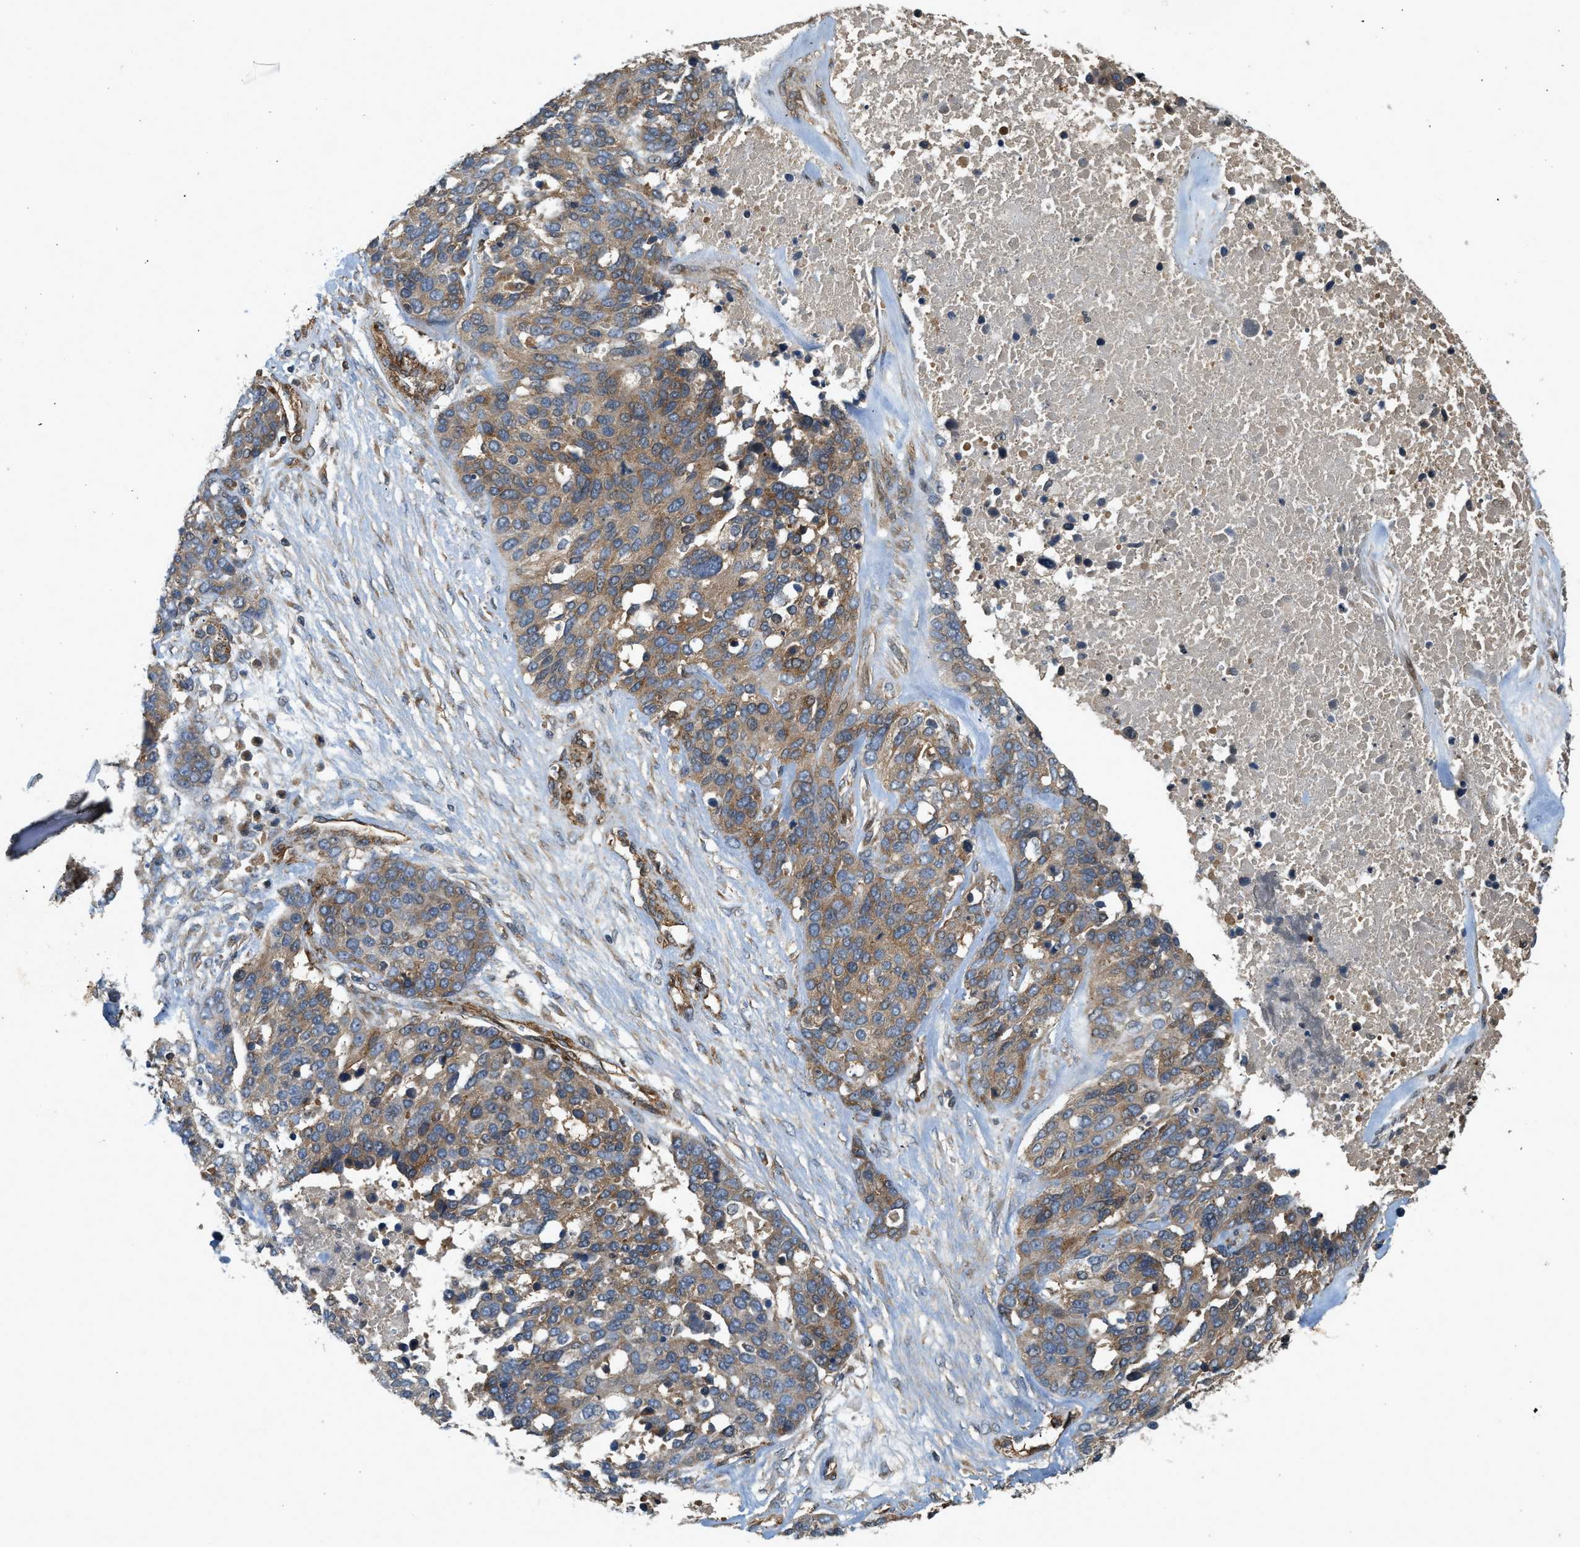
{"staining": {"intensity": "moderate", "quantity": ">75%", "location": "cytoplasmic/membranous"}, "tissue": "ovarian cancer", "cell_type": "Tumor cells", "image_type": "cancer", "snomed": [{"axis": "morphology", "description": "Cystadenocarcinoma, serous, NOS"}, {"axis": "topography", "description": "Ovary"}], "caption": "Moderate cytoplasmic/membranous positivity for a protein is present in about >75% of tumor cells of ovarian serous cystadenocarcinoma using immunohistochemistry (IHC).", "gene": "HIP1", "patient": {"sex": "female", "age": 44}}